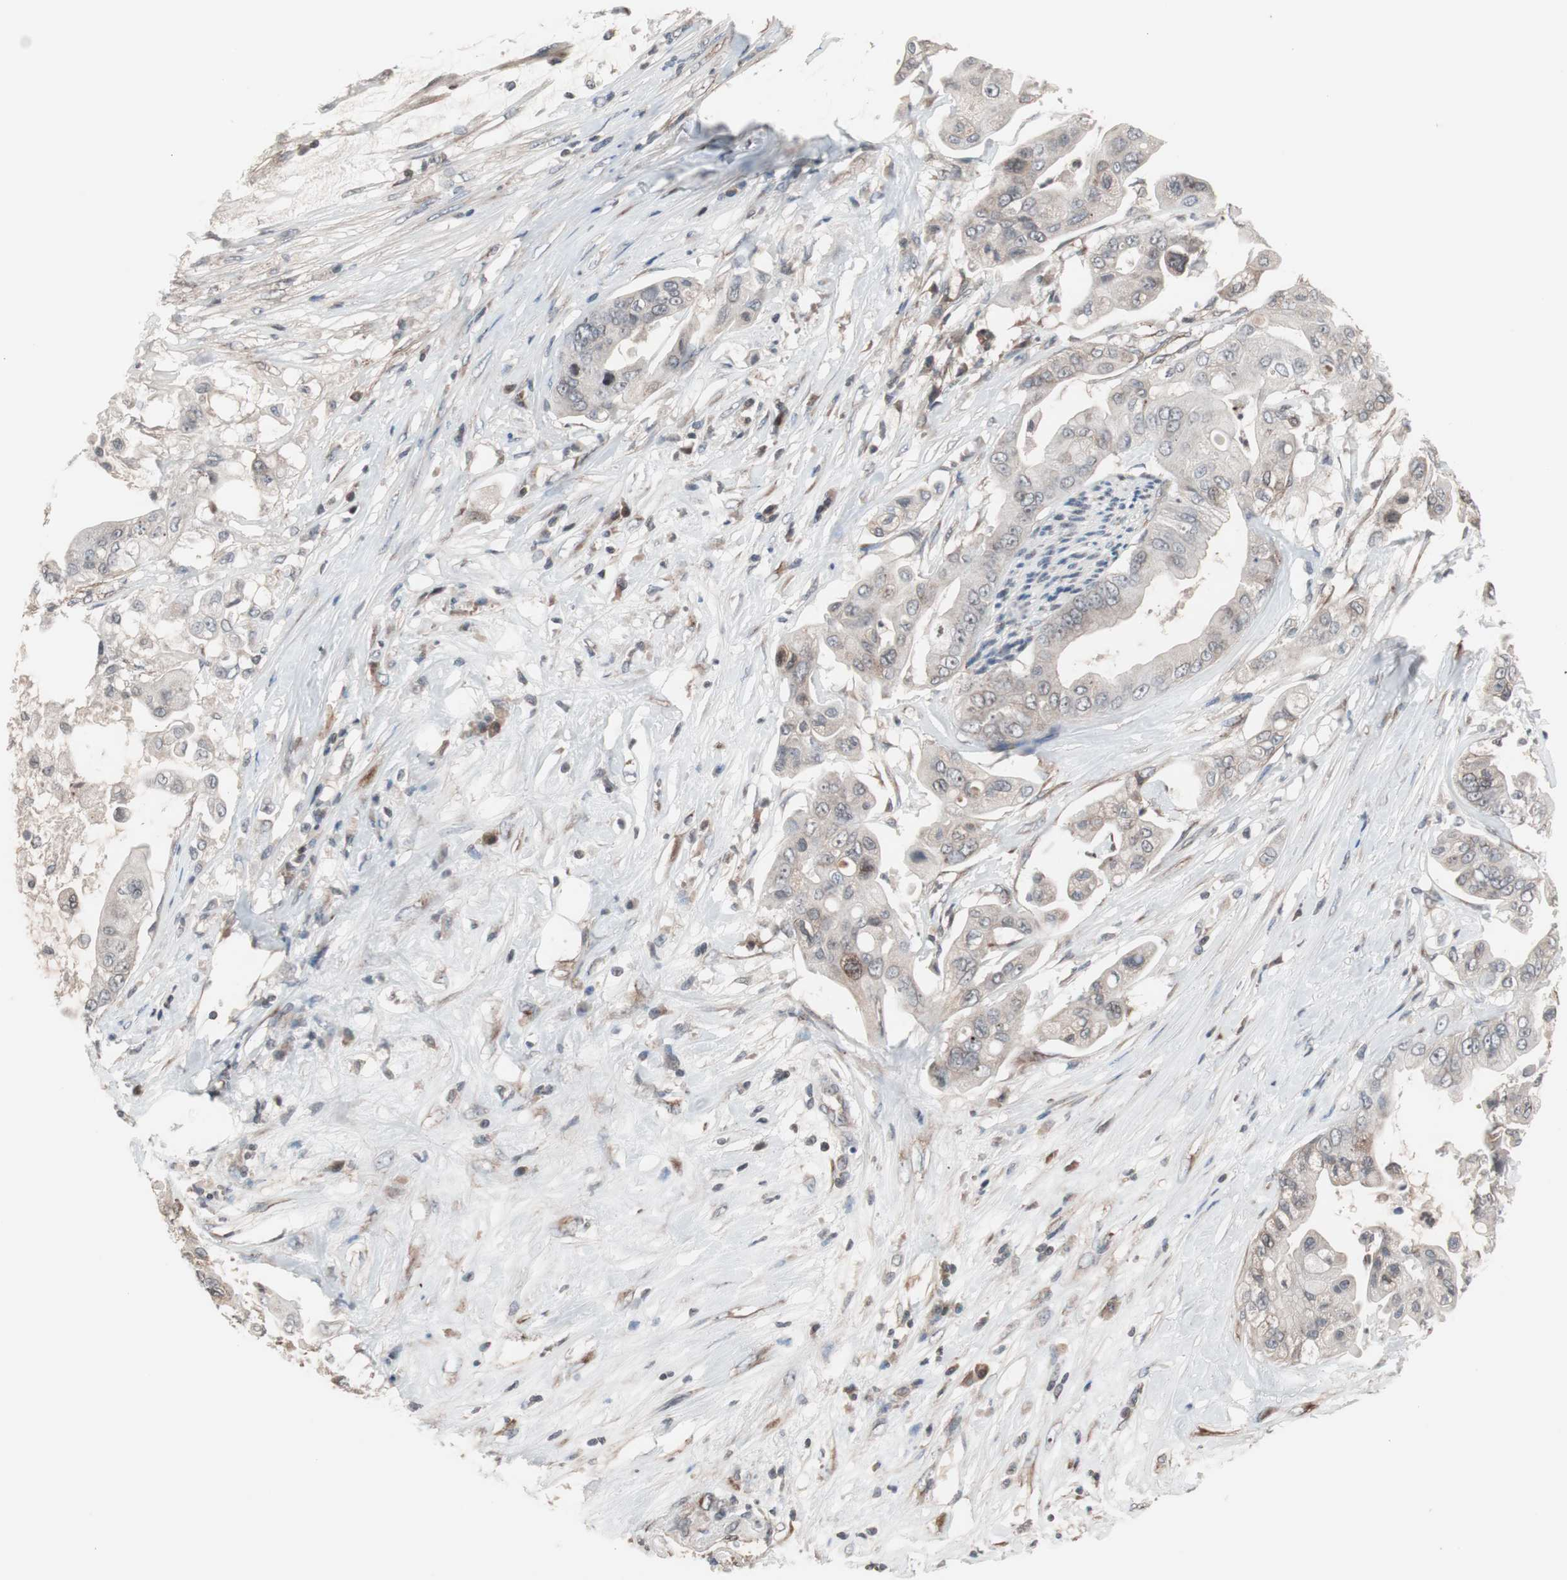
{"staining": {"intensity": "weak", "quantity": "<25%", "location": "cytoplasmic/membranous"}, "tissue": "pancreatic cancer", "cell_type": "Tumor cells", "image_type": "cancer", "snomed": [{"axis": "morphology", "description": "Adenocarcinoma, NOS"}, {"axis": "topography", "description": "Pancreas"}], "caption": "DAB (3,3'-diaminobenzidine) immunohistochemical staining of adenocarcinoma (pancreatic) exhibits no significant expression in tumor cells.", "gene": "IRS1", "patient": {"sex": "female", "age": 75}}